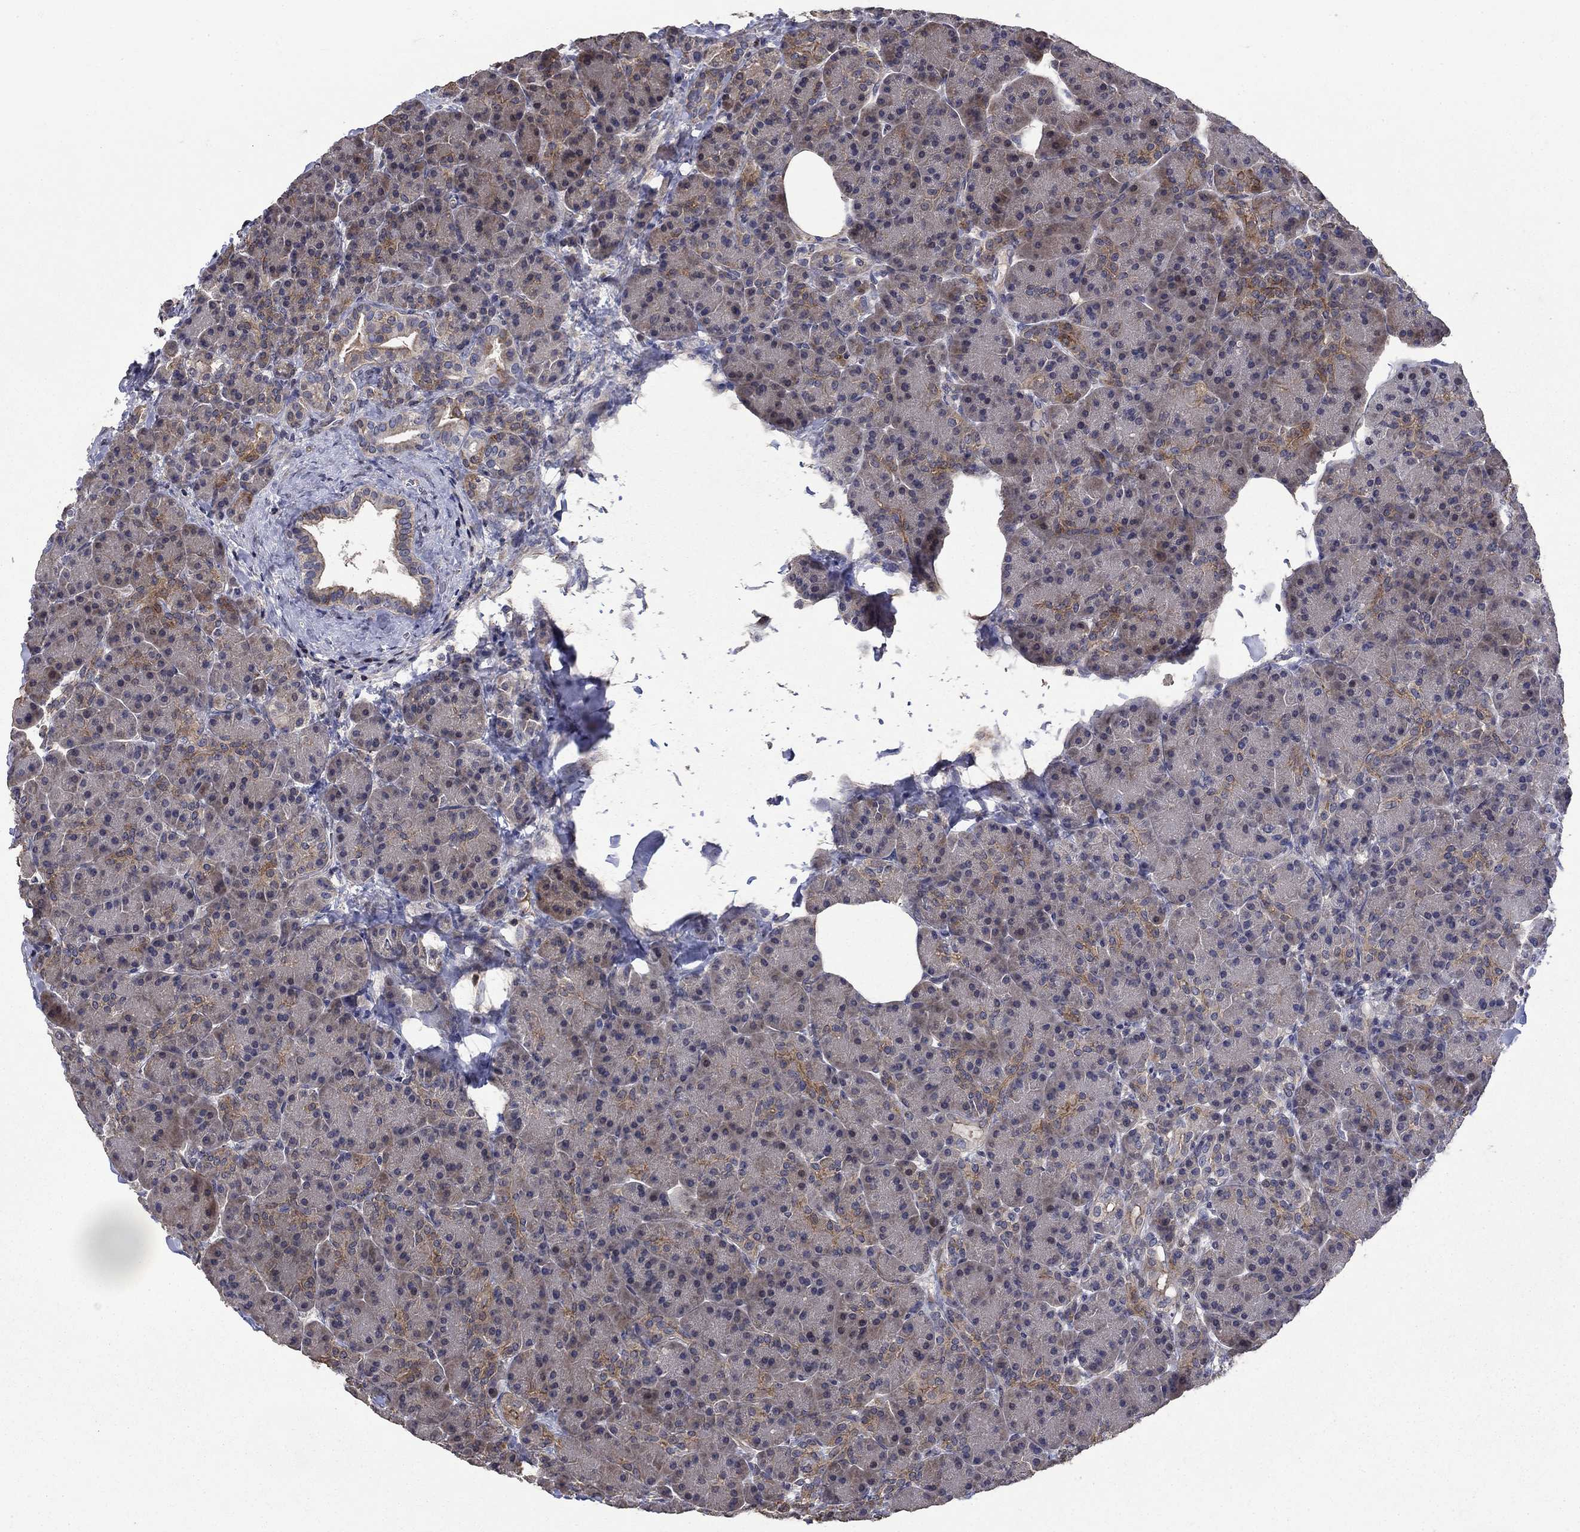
{"staining": {"intensity": "negative", "quantity": "none", "location": "none"}, "tissue": "pancreas", "cell_type": "Exocrine glandular cells", "image_type": "normal", "snomed": [{"axis": "morphology", "description": "Normal tissue, NOS"}, {"axis": "topography", "description": "Pancreas"}], "caption": "IHC image of benign pancreas stained for a protein (brown), which reveals no positivity in exocrine glandular cells. The staining was performed using DAB (3,3'-diaminobenzidine) to visualize the protein expression in brown, while the nuclei were stained in blue with hematoxylin (Magnification: 20x).", "gene": "DVL1", "patient": {"sex": "female", "age": 63}}